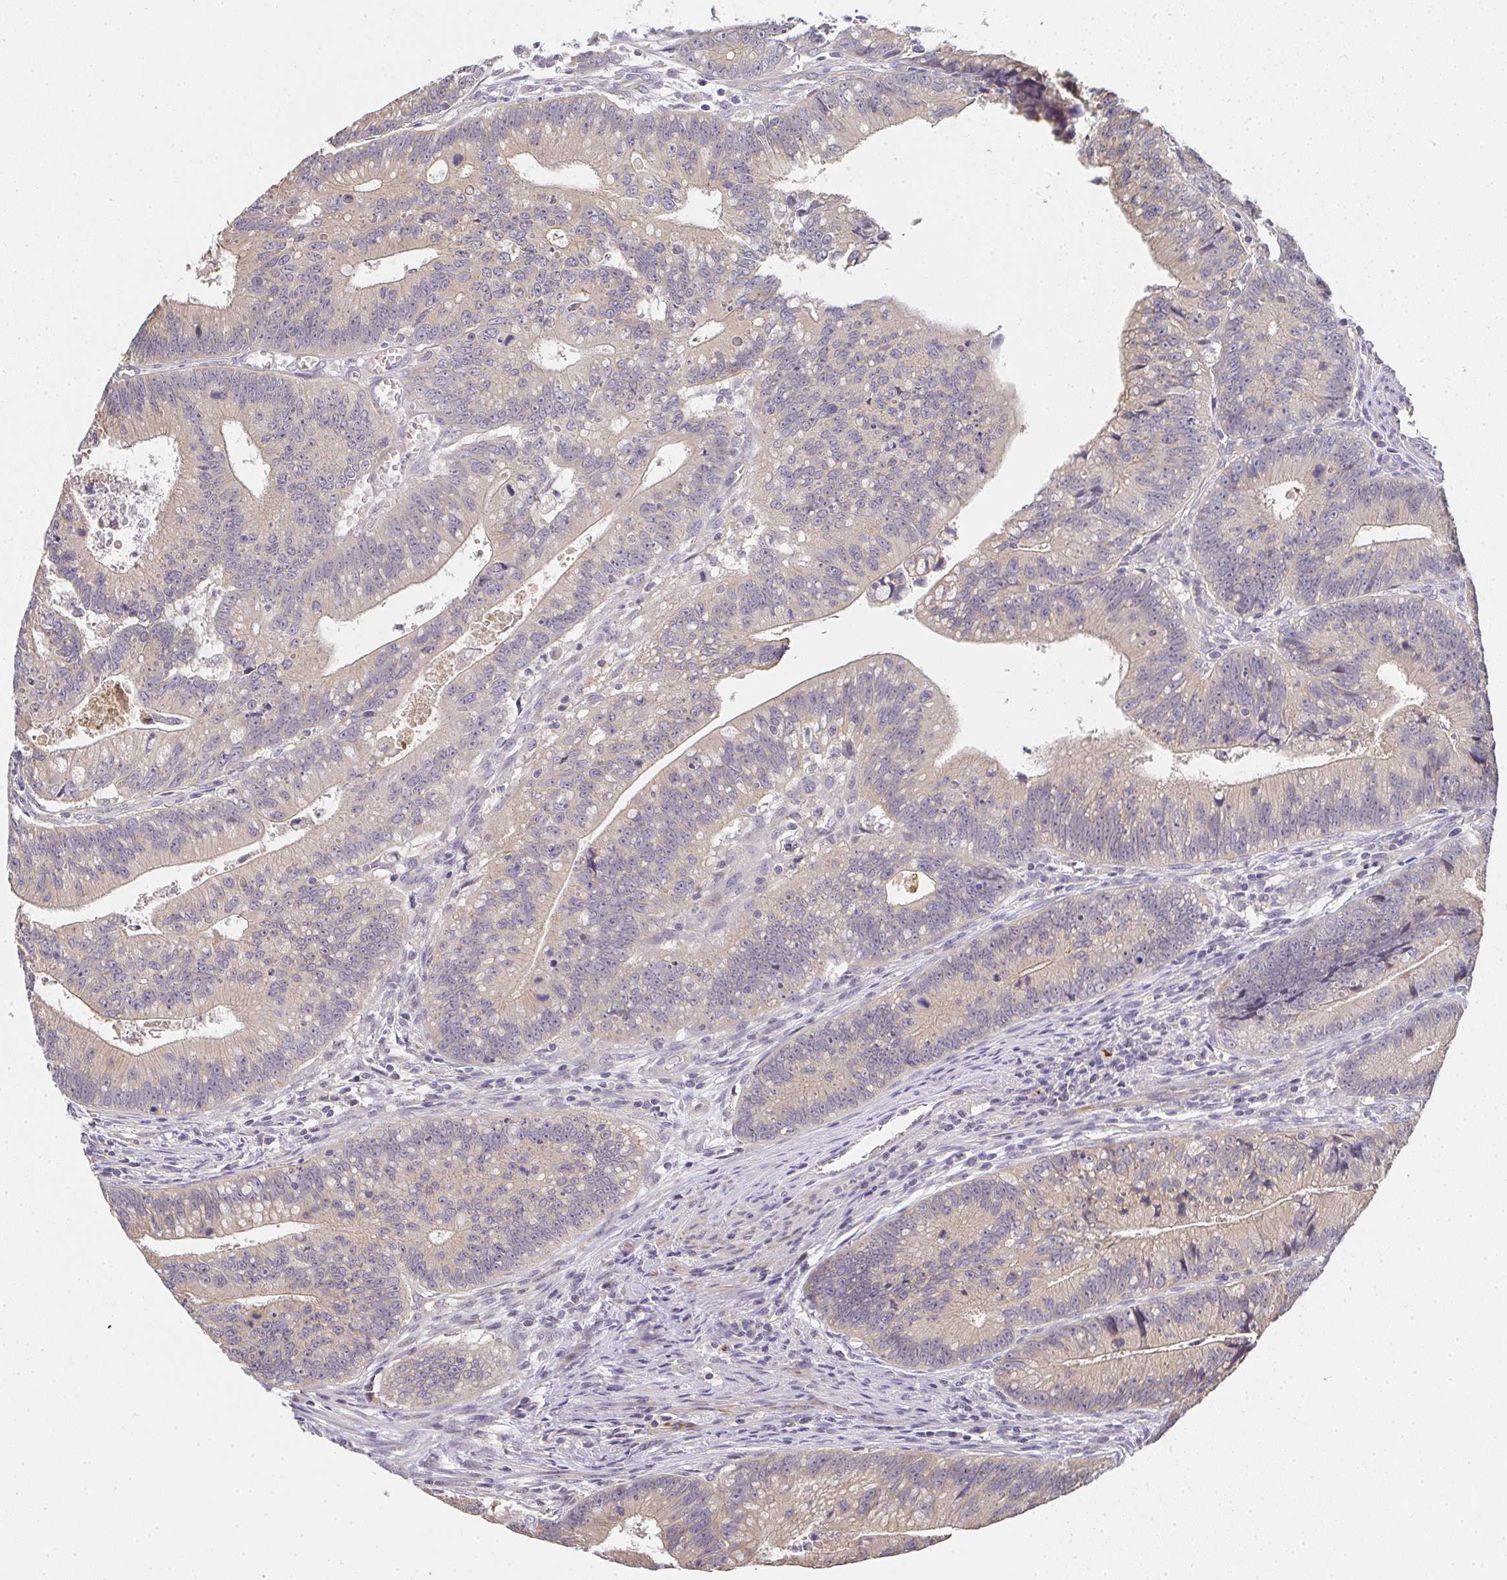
{"staining": {"intensity": "weak", "quantity": ">75%", "location": "cytoplasmic/membranous"}, "tissue": "colorectal cancer", "cell_type": "Tumor cells", "image_type": "cancer", "snomed": [{"axis": "morphology", "description": "Adenocarcinoma, NOS"}, {"axis": "topography", "description": "Rectum"}], "caption": "Immunohistochemistry (IHC) image of human colorectal cancer (adenocarcinoma) stained for a protein (brown), which demonstrates low levels of weak cytoplasmic/membranous expression in approximately >75% of tumor cells.", "gene": "SLC35B3", "patient": {"sex": "female", "age": 81}}